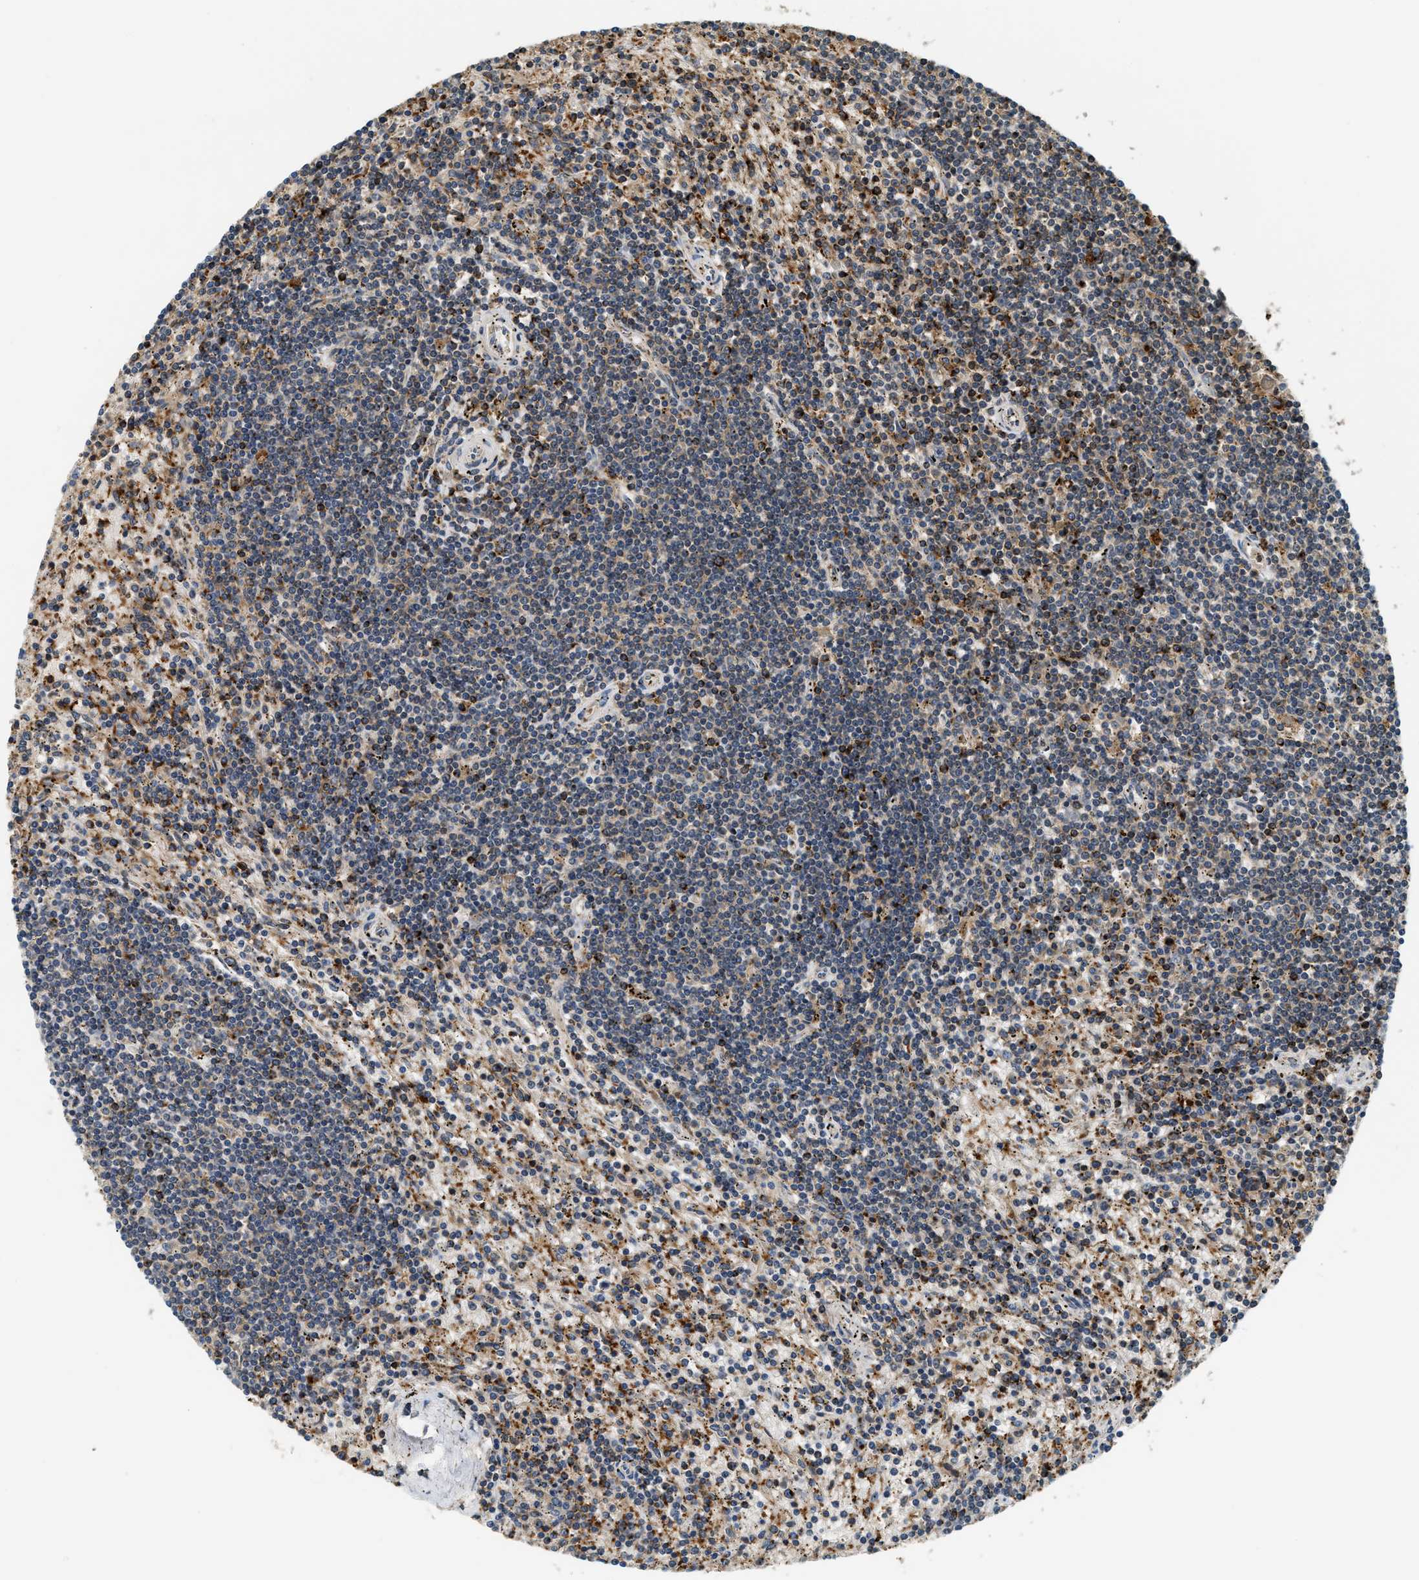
{"staining": {"intensity": "weak", "quantity": "25%-75%", "location": "cytoplasmic/membranous"}, "tissue": "lymphoma", "cell_type": "Tumor cells", "image_type": "cancer", "snomed": [{"axis": "morphology", "description": "Malignant lymphoma, non-Hodgkin's type, Low grade"}, {"axis": "topography", "description": "Spleen"}], "caption": "Protein staining of malignant lymphoma, non-Hodgkin's type (low-grade) tissue exhibits weak cytoplasmic/membranous expression in about 25%-75% of tumor cells.", "gene": "SNX5", "patient": {"sex": "male", "age": 76}}